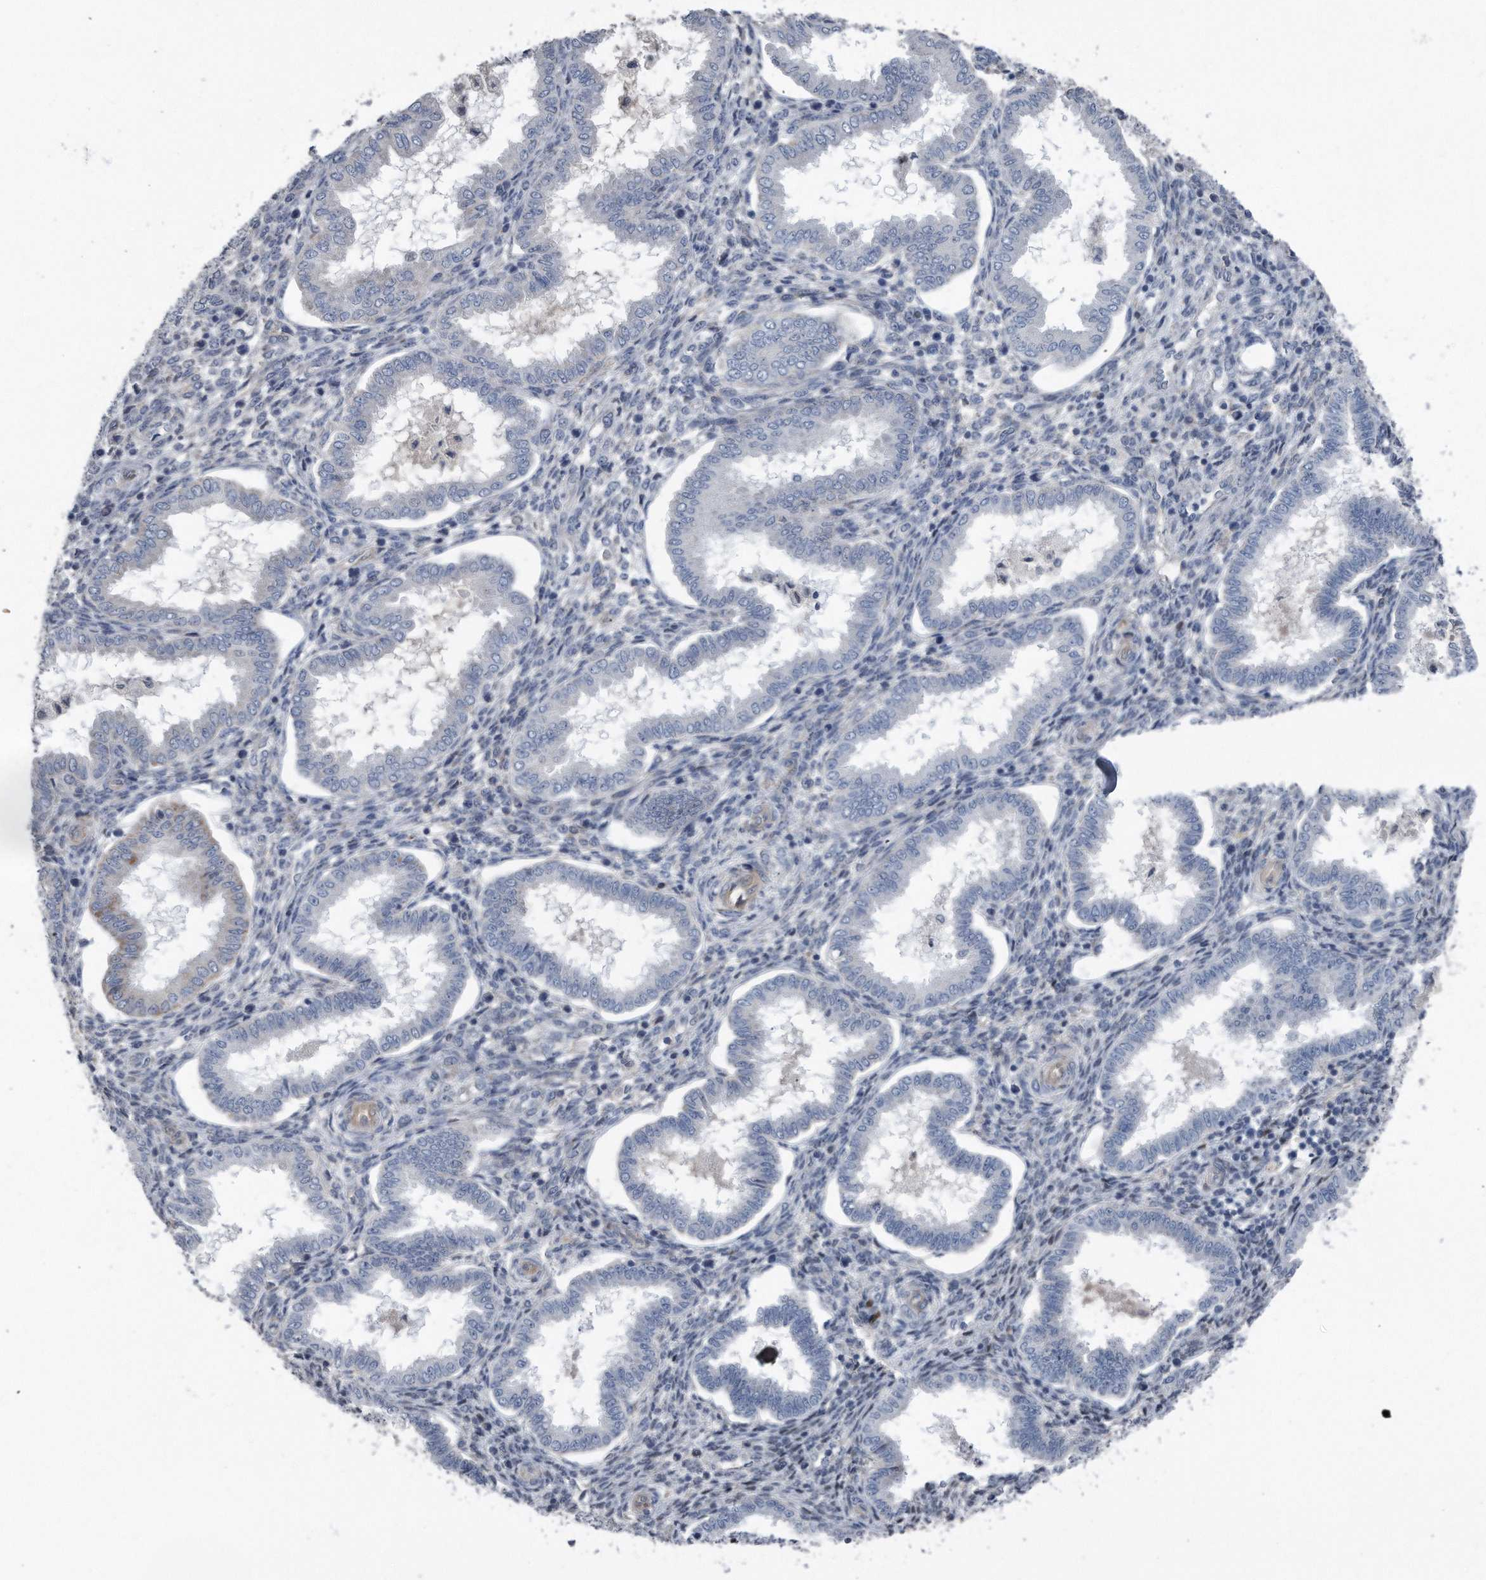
{"staining": {"intensity": "weak", "quantity": "<25%", "location": "cytoplasmic/membranous"}, "tissue": "endometrium", "cell_type": "Cells in endometrial stroma", "image_type": "normal", "snomed": [{"axis": "morphology", "description": "Normal tissue, NOS"}, {"axis": "topography", "description": "Endometrium"}], "caption": "Immunohistochemistry image of benign endometrium stained for a protein (brown), which displays no staining in cells in endometrial stroma. The staining is performed using DAB (3,3'-diaminobenzidine) brown chromogen with nuclei counter-stained in using hematoxylin.", "gene": "DST", "patient": {"sex": "female", "age": 24}}